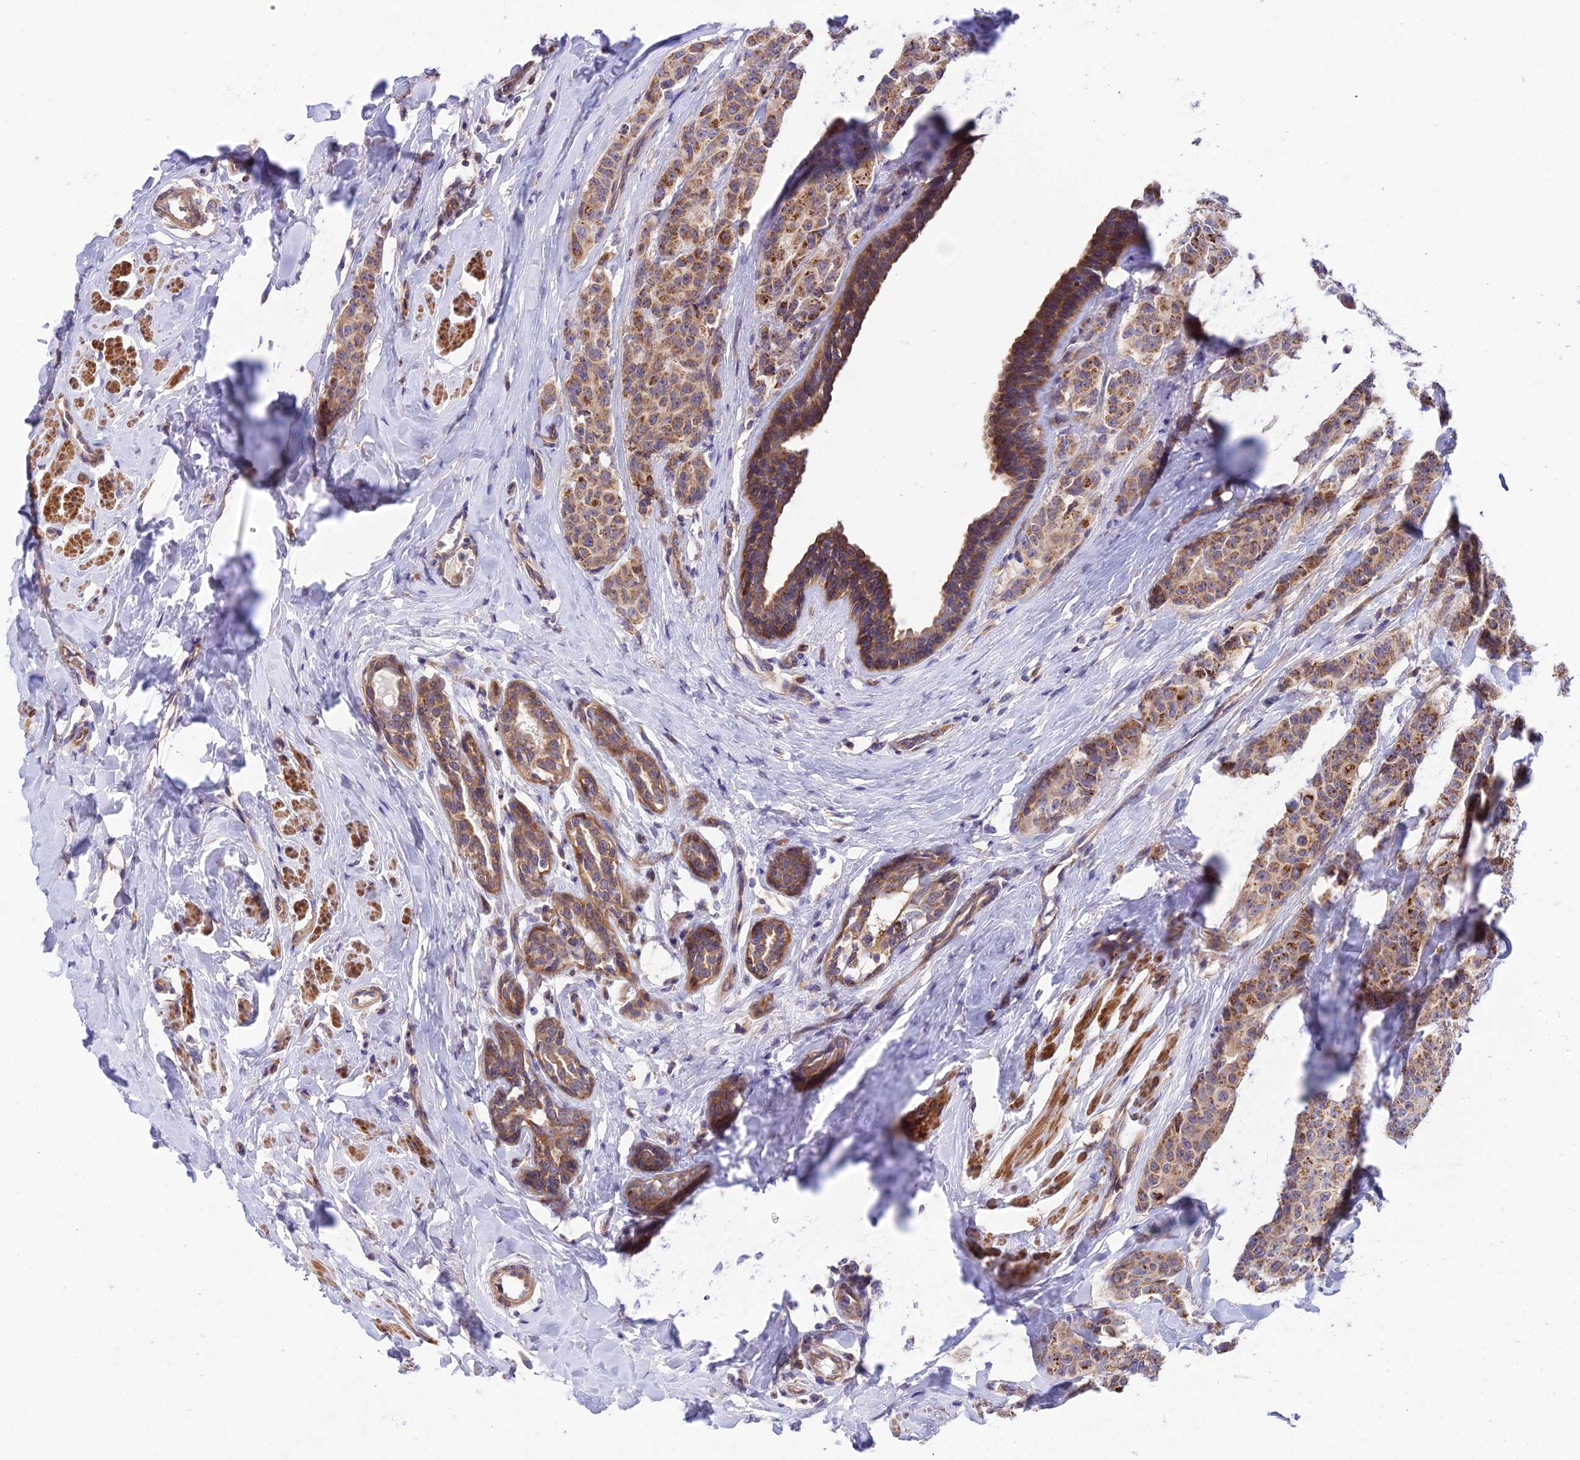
{"staining": {"intensity": "moderate", "quantity": ">75%", "location": "cytoplasmic/membranous"}, "tissue": "breast cancer", "cell_type": "Tumor cells", "image_type": "cancer", "snomed": [{"axis": "morphology", "description": "Duct carcinoma"}, {"axis": "topography", "description": "Breast"}], "caption": "Intraductal carcinoma (breast) was stained to show a protein in brown. There is medium levels of moderate cytoplasmic/membranous expression in approximately >75% of tumor cells. (IHC, brightfield microscopy, high magnification).", "gene": "TRIM43B", "patient": {"sex": "female", "age": 40}}